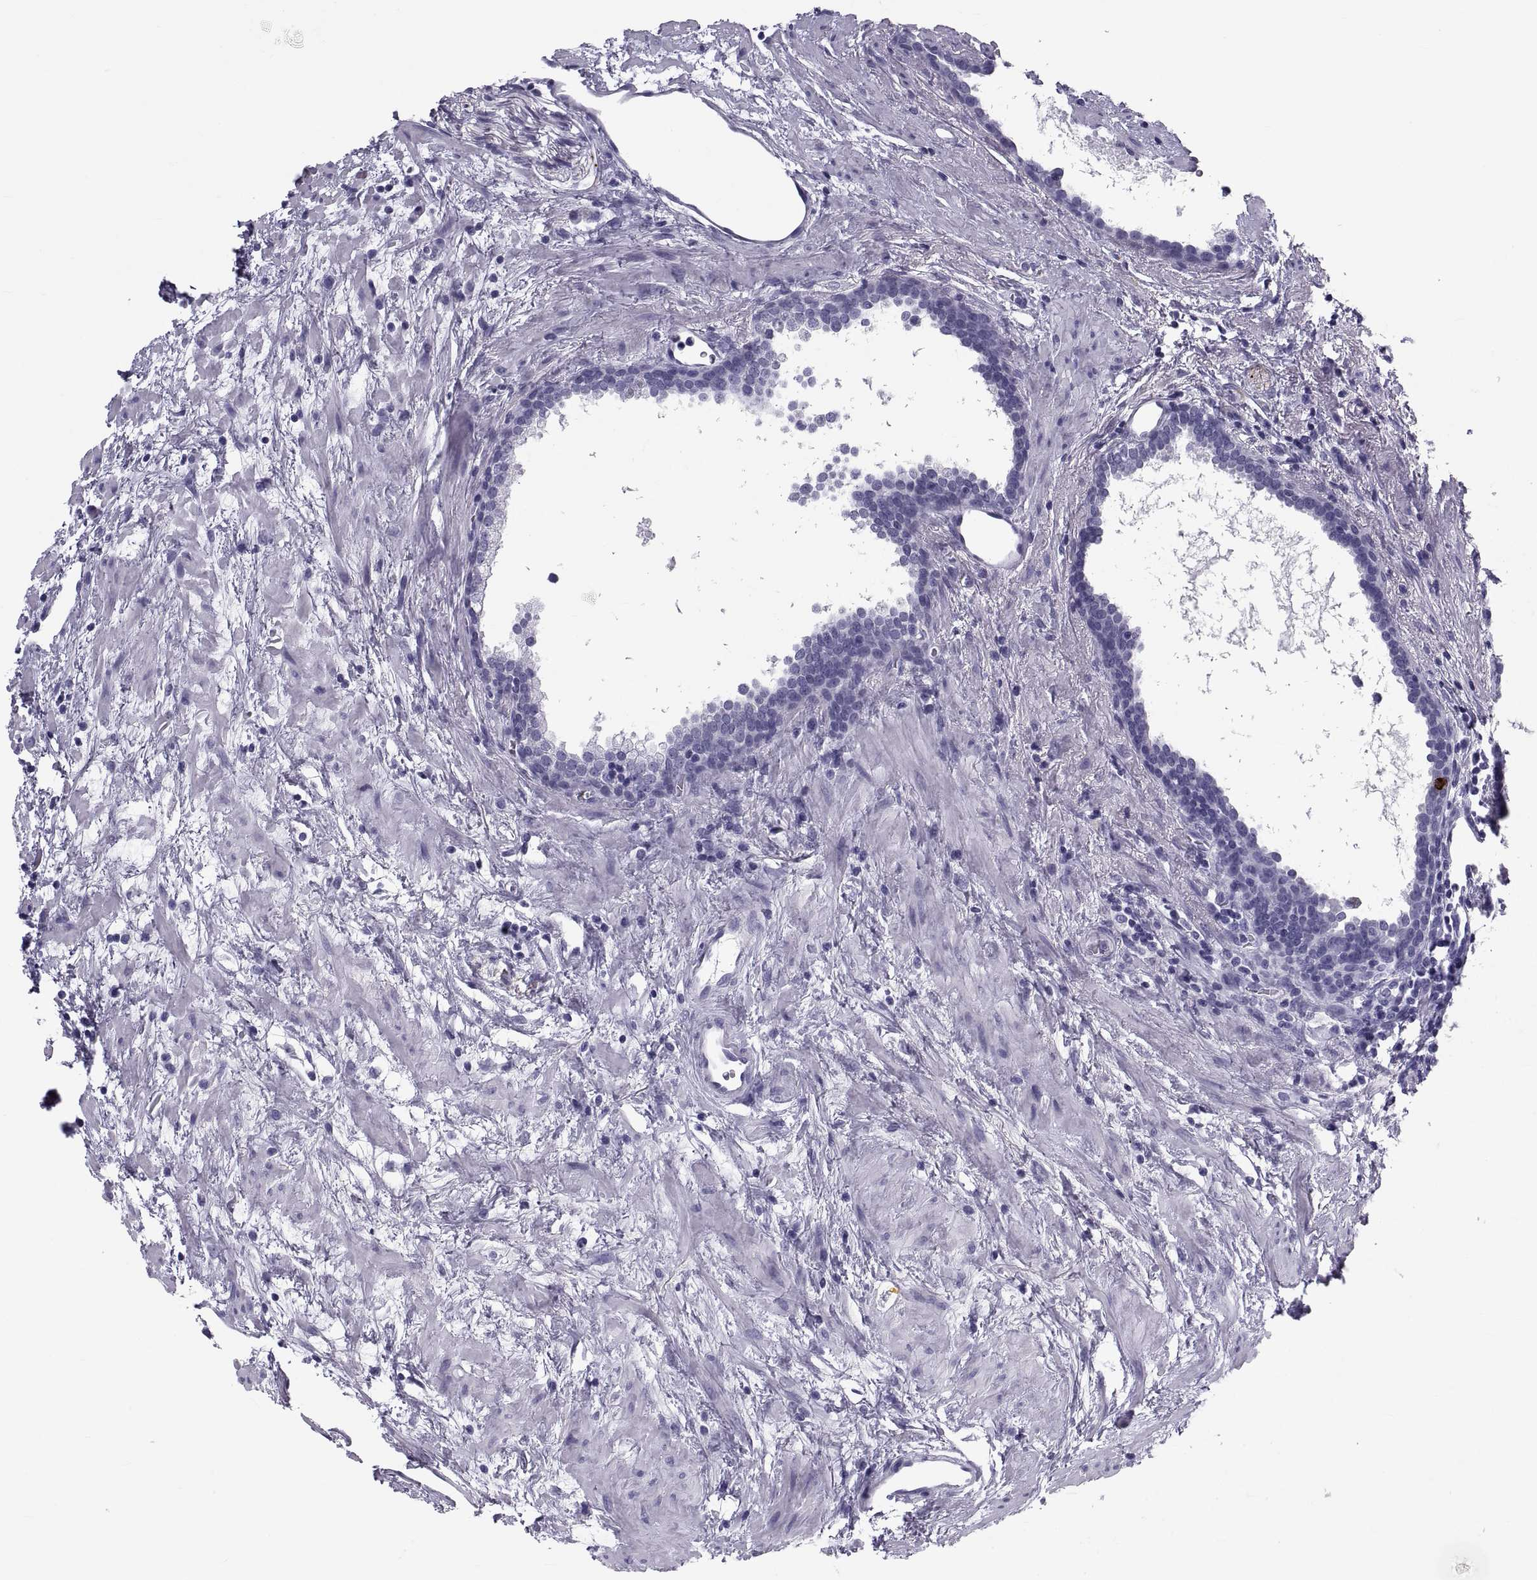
{"staining": {"intensity": "negative", "quantity": "none", "location": "none"}, "tissue": "prostate cancer", "cell_type": "Tumor cells", "image_type": "cancer", "snomed": [{"axis": "morphology", "description": "Adenocarcinoma, NOS"}, {"axis": "topography", "description": "Prostate and seminal vesicle, NOS"}], "caption": "Human prostate adenocarcinoma stained for a protein using immunohistochemistry (IHC) shows no positivity in tumor cells.", "gene": "DEFB129", "patient": {"sex": "male", "age": 63}}